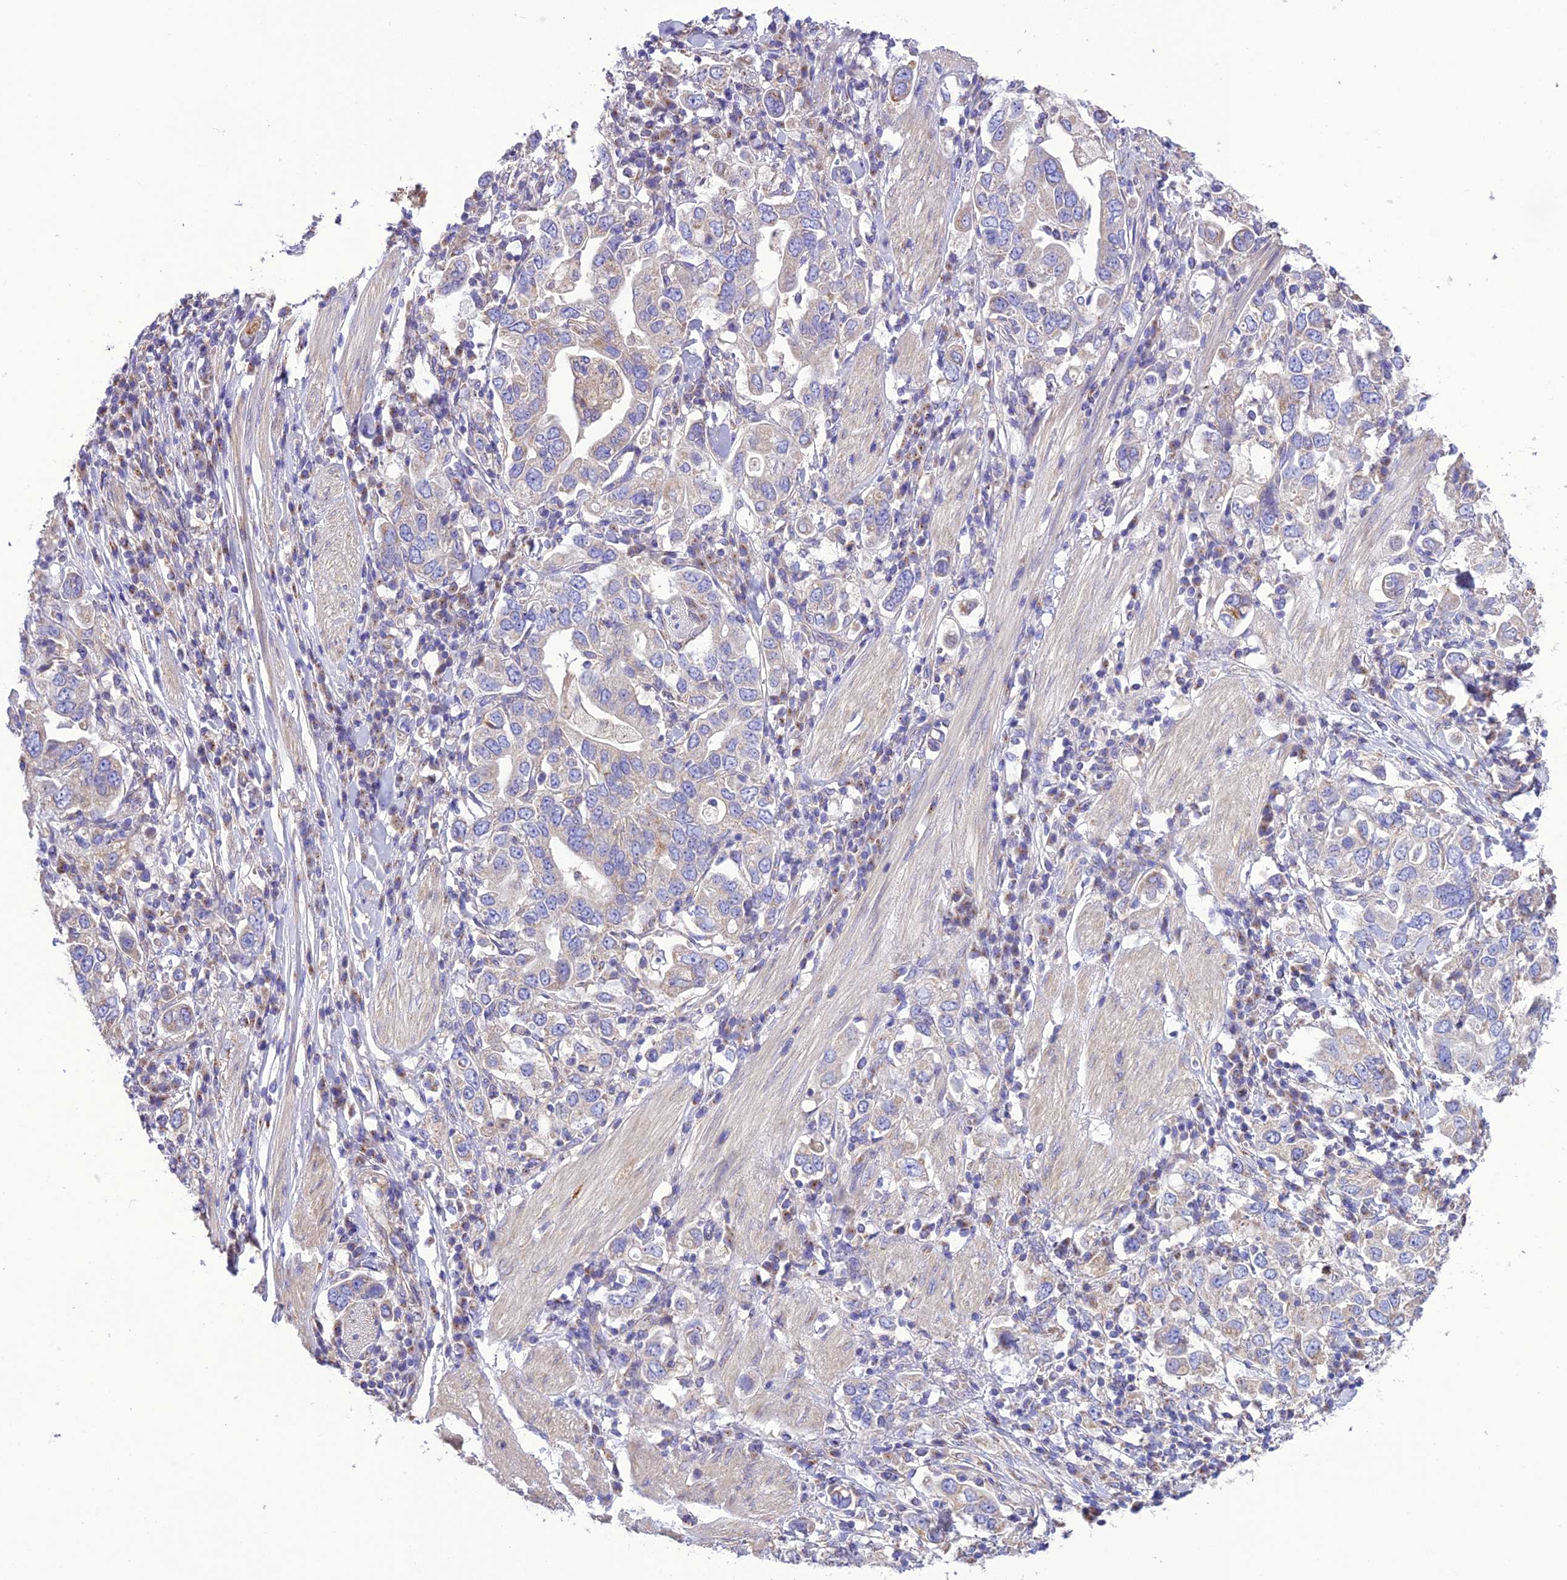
{"staining": {"intensity": "weak", "quantity": "<25%", "location": "cytoplasmic/membranous"}, "tissue": "stomach cancer", "cell_type": "Tumor cells", "image_type": "cancer", "snomed": [{"axis": "morphology", "description": "Adenocarcinoma, NOS"}, {"axis": "topography", "description": "Stomach, upper"}], "caption": "Tumor cells are negative for protein expression in human stomach adenocarcinoma.", "gene": "MAP3K12", "patient": {"sex": "male", "age": 62}}